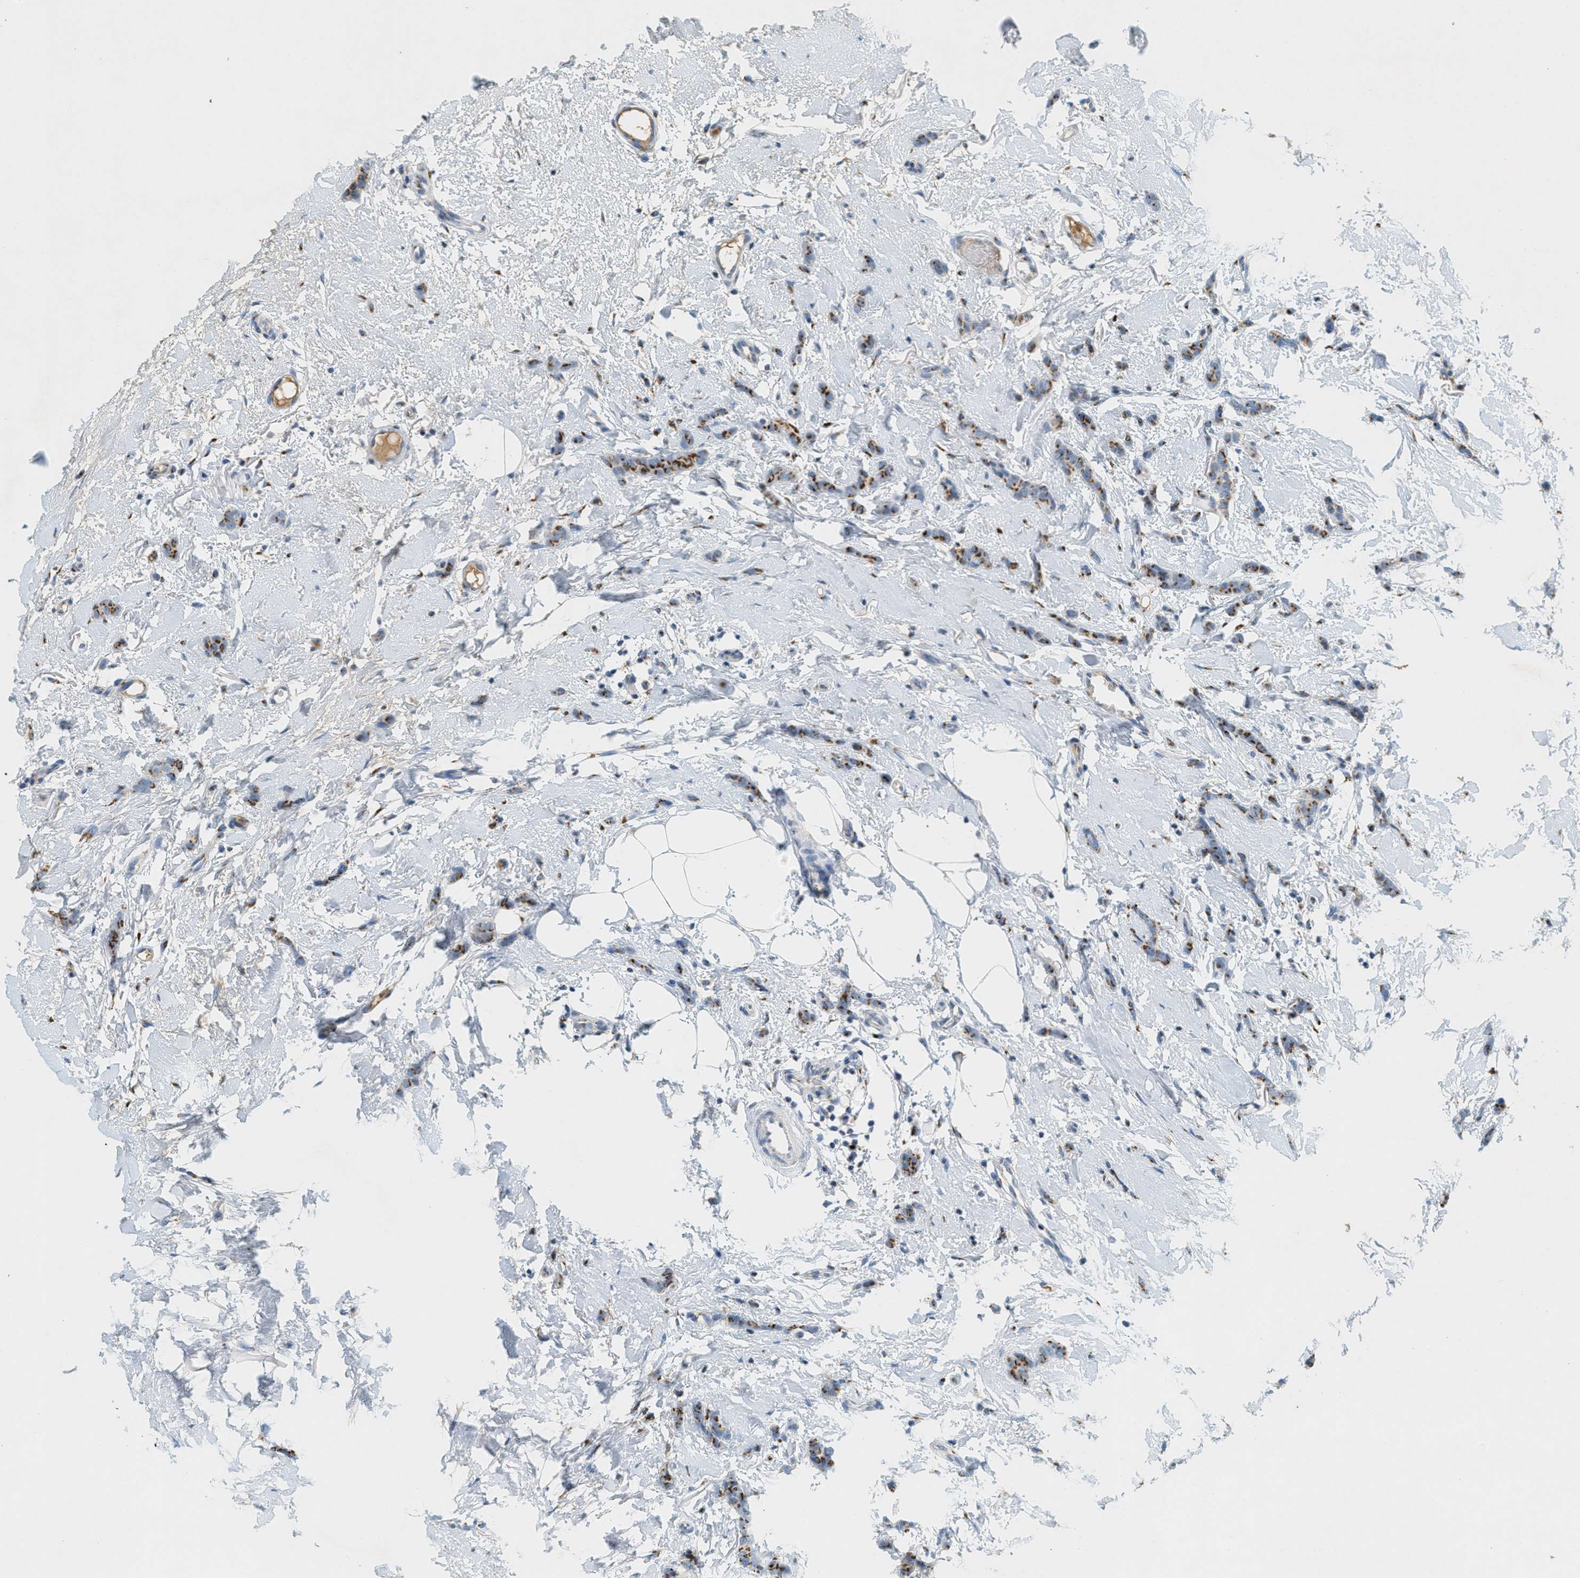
{"staining": {"intensity": "moderate", "quantity": ">75%", "location": "cytoplasmic/membranous"}, "tissue": "breast cancer", "cell_type": "Tumor cells", "image_type": "cancer", "snomed": [{"axis": "morphology", "description": "Lobular carcinoma"}, {"axis": "topography", "description": "Skin"}, {"axis": "topography", "description": "Breast"}], "caption": "Immunohistochemical staining of human breast cancer exhibits medium levels of moderate cytoplasmic/membranous protein staining in about >75% of tumor cells.", "gene": "ENTPD4", "patient": {"sex": "female", "age": 46}}